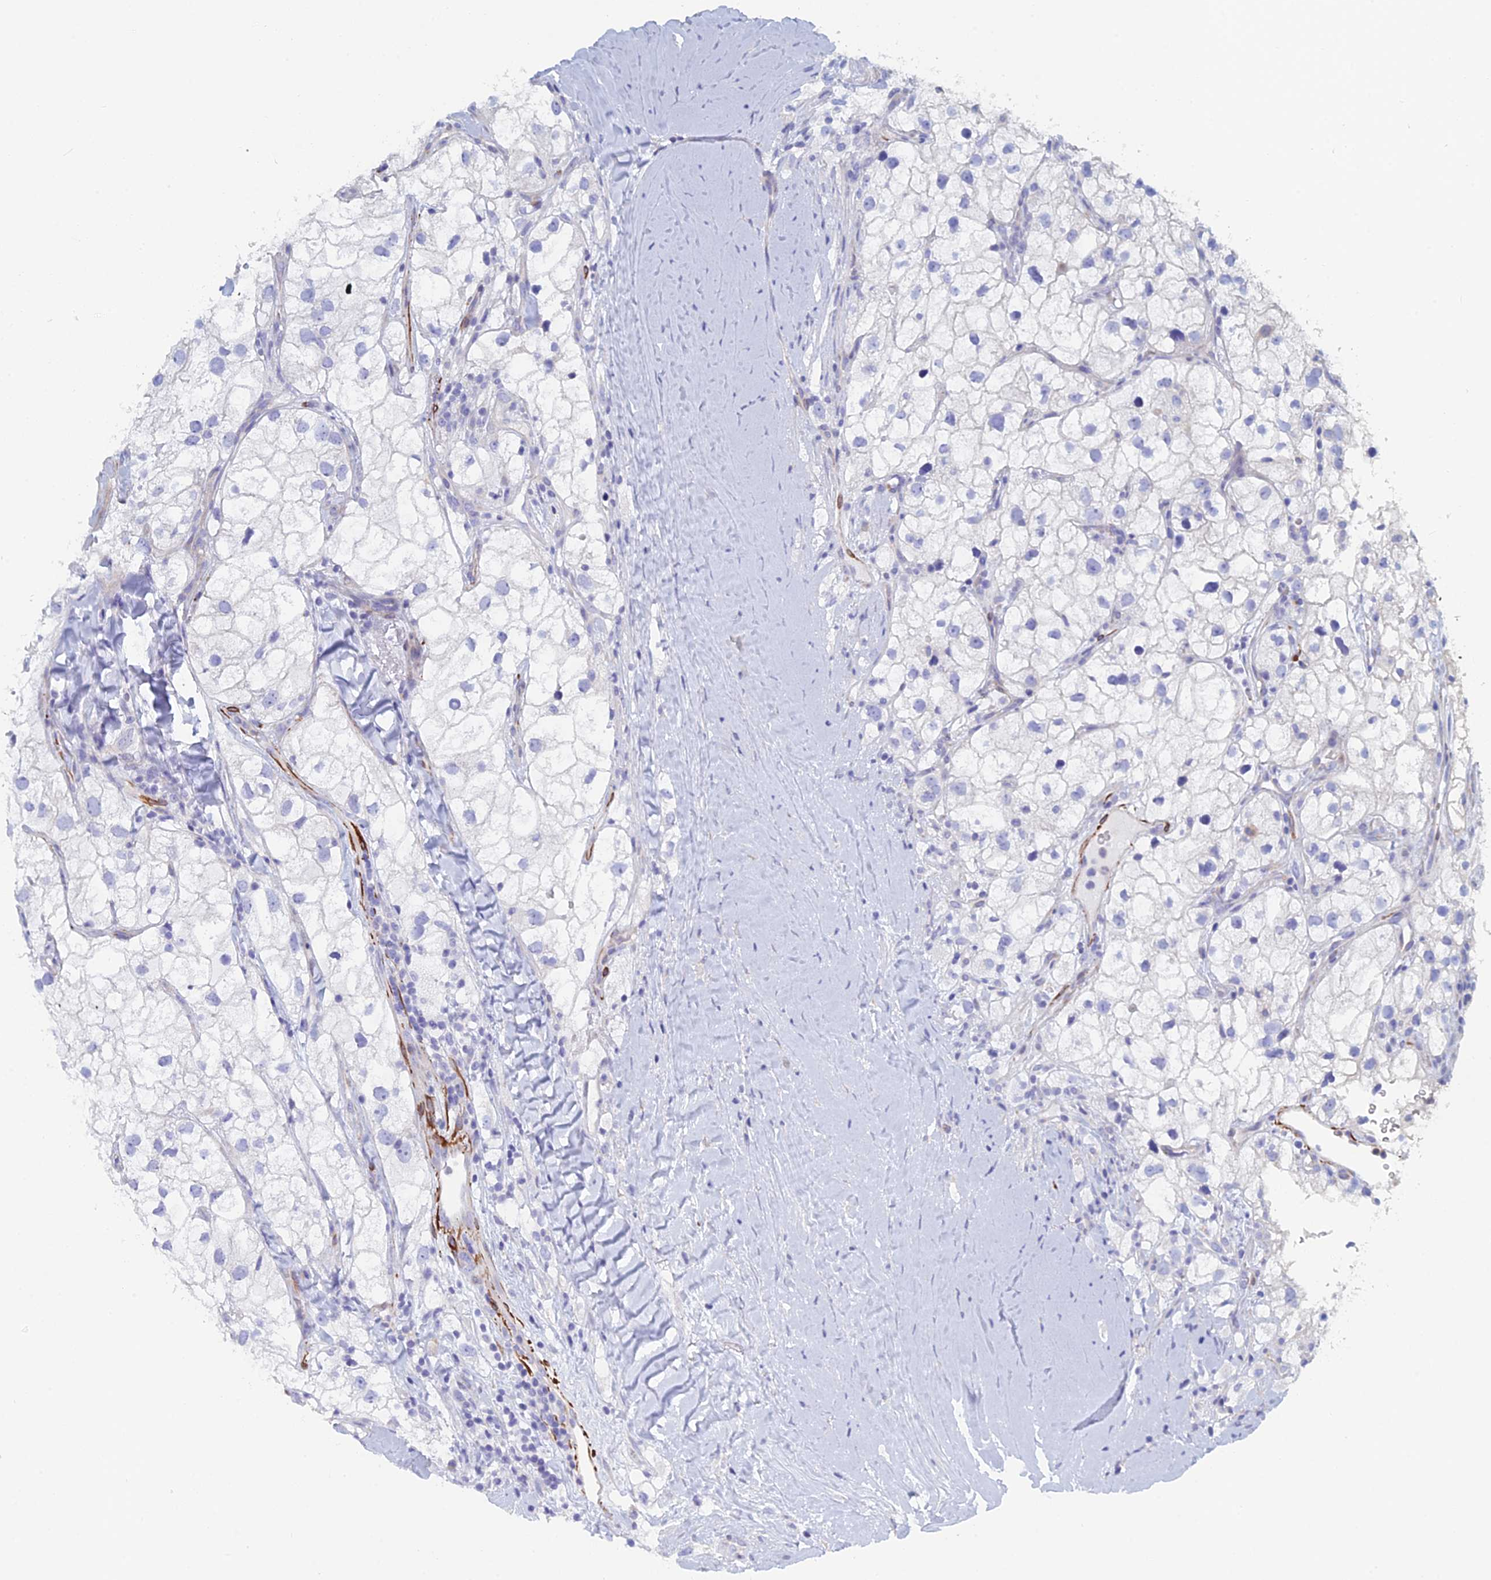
{"staining": {"intensity": "negative", "quantity": "none", "location": "none"}, "tissue": "renal cancer", "cell_type": "Tumor cells", "image_type": "cancer", "snomed": [{"axis": "morphology", "description": "Adenocarcinoma, NOS"}, {"axis": "topography", "description": "Kidney"}], "caption": "DAB (3,3'-diaminobenzidine) immunohistochemical staining of renal cancer shows no significant staining in tumor cells.", "gene": "PCDHA8", "patient": {"sex": "male", "age": 59}}